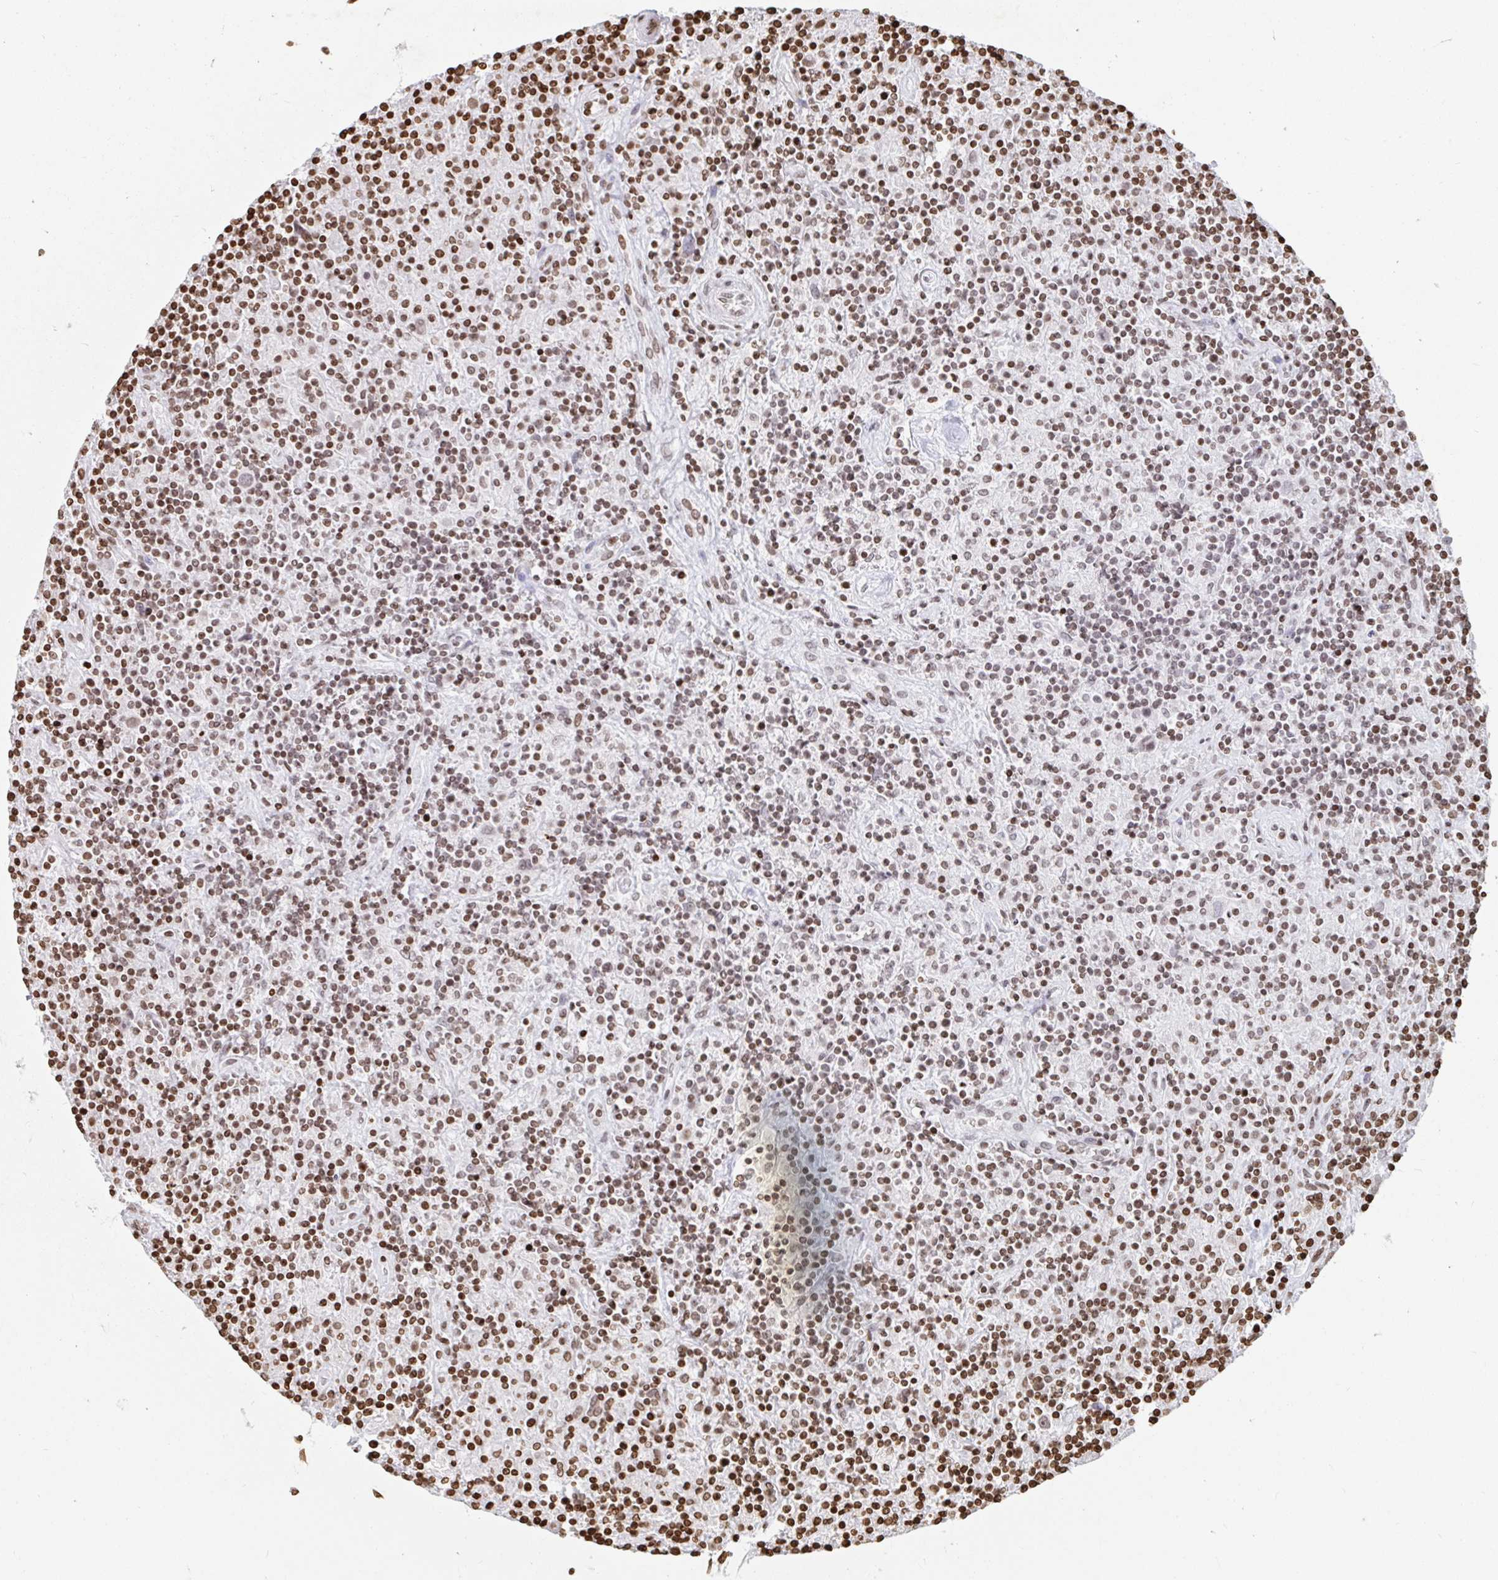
{"staining": {"intensity": "weak", "quantity": "25%-75%", "location": "nuclear"}, "tissue": "lymphoma", "cell_type": "Tumor cells", "image_type": "cancer", "snomed": [{"axis": "morphology", "description": "Hodgkin's disease, NOS"}, {"axis": "topography", "description": "Lymph node"}], "caption": "DAB immunohistochemical staining of human Hodgkin's disease shows weak nuclear protein expression in approximately 25%-75% of tumor cells. The staining was performed using DAB (3,3'-diaminobenzidine), with brown indicating positive protein expression. Nuclei are stained blue with hematoxylin.", "gene": "H2BC5", "patient": {"sex": "male", "age": 70}}